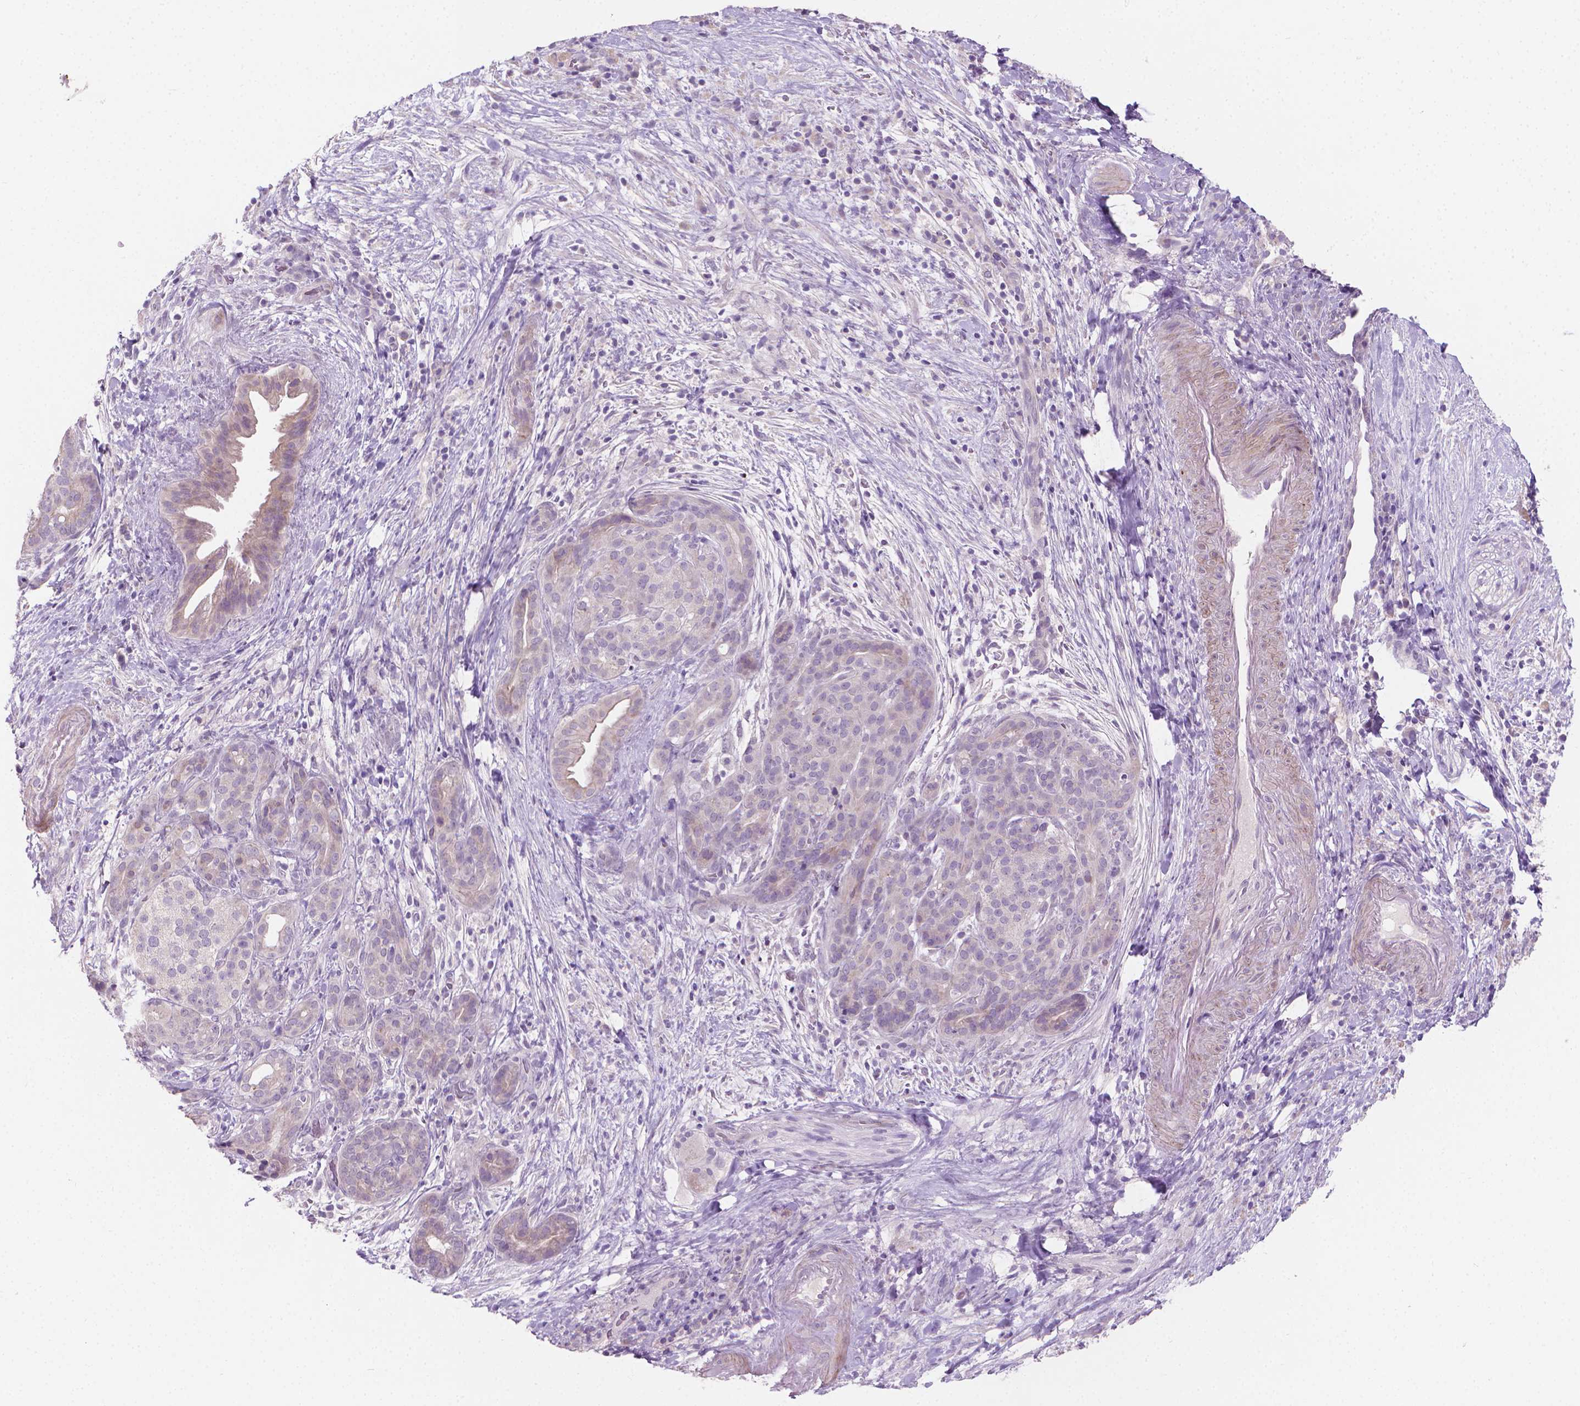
{"staining": {"intensity": "negative", "quantity": "none", "location": "none"}, "tissue": "pancreatic cancer", "cell_type": "Tumor cells", "image_type": "cancer", "snomed": [{"axis": "morphology", "description": "Adenocarcinoma, NOS"}, {"axis": "topography", "description": "Pancreas"}], "caption": "This is an immunohistochemistry micrograph of pancreatic cancer. There is no staining in tumor cells.", "gene": "GSDMA", "patient": {"sex": "male", "age": 44}}